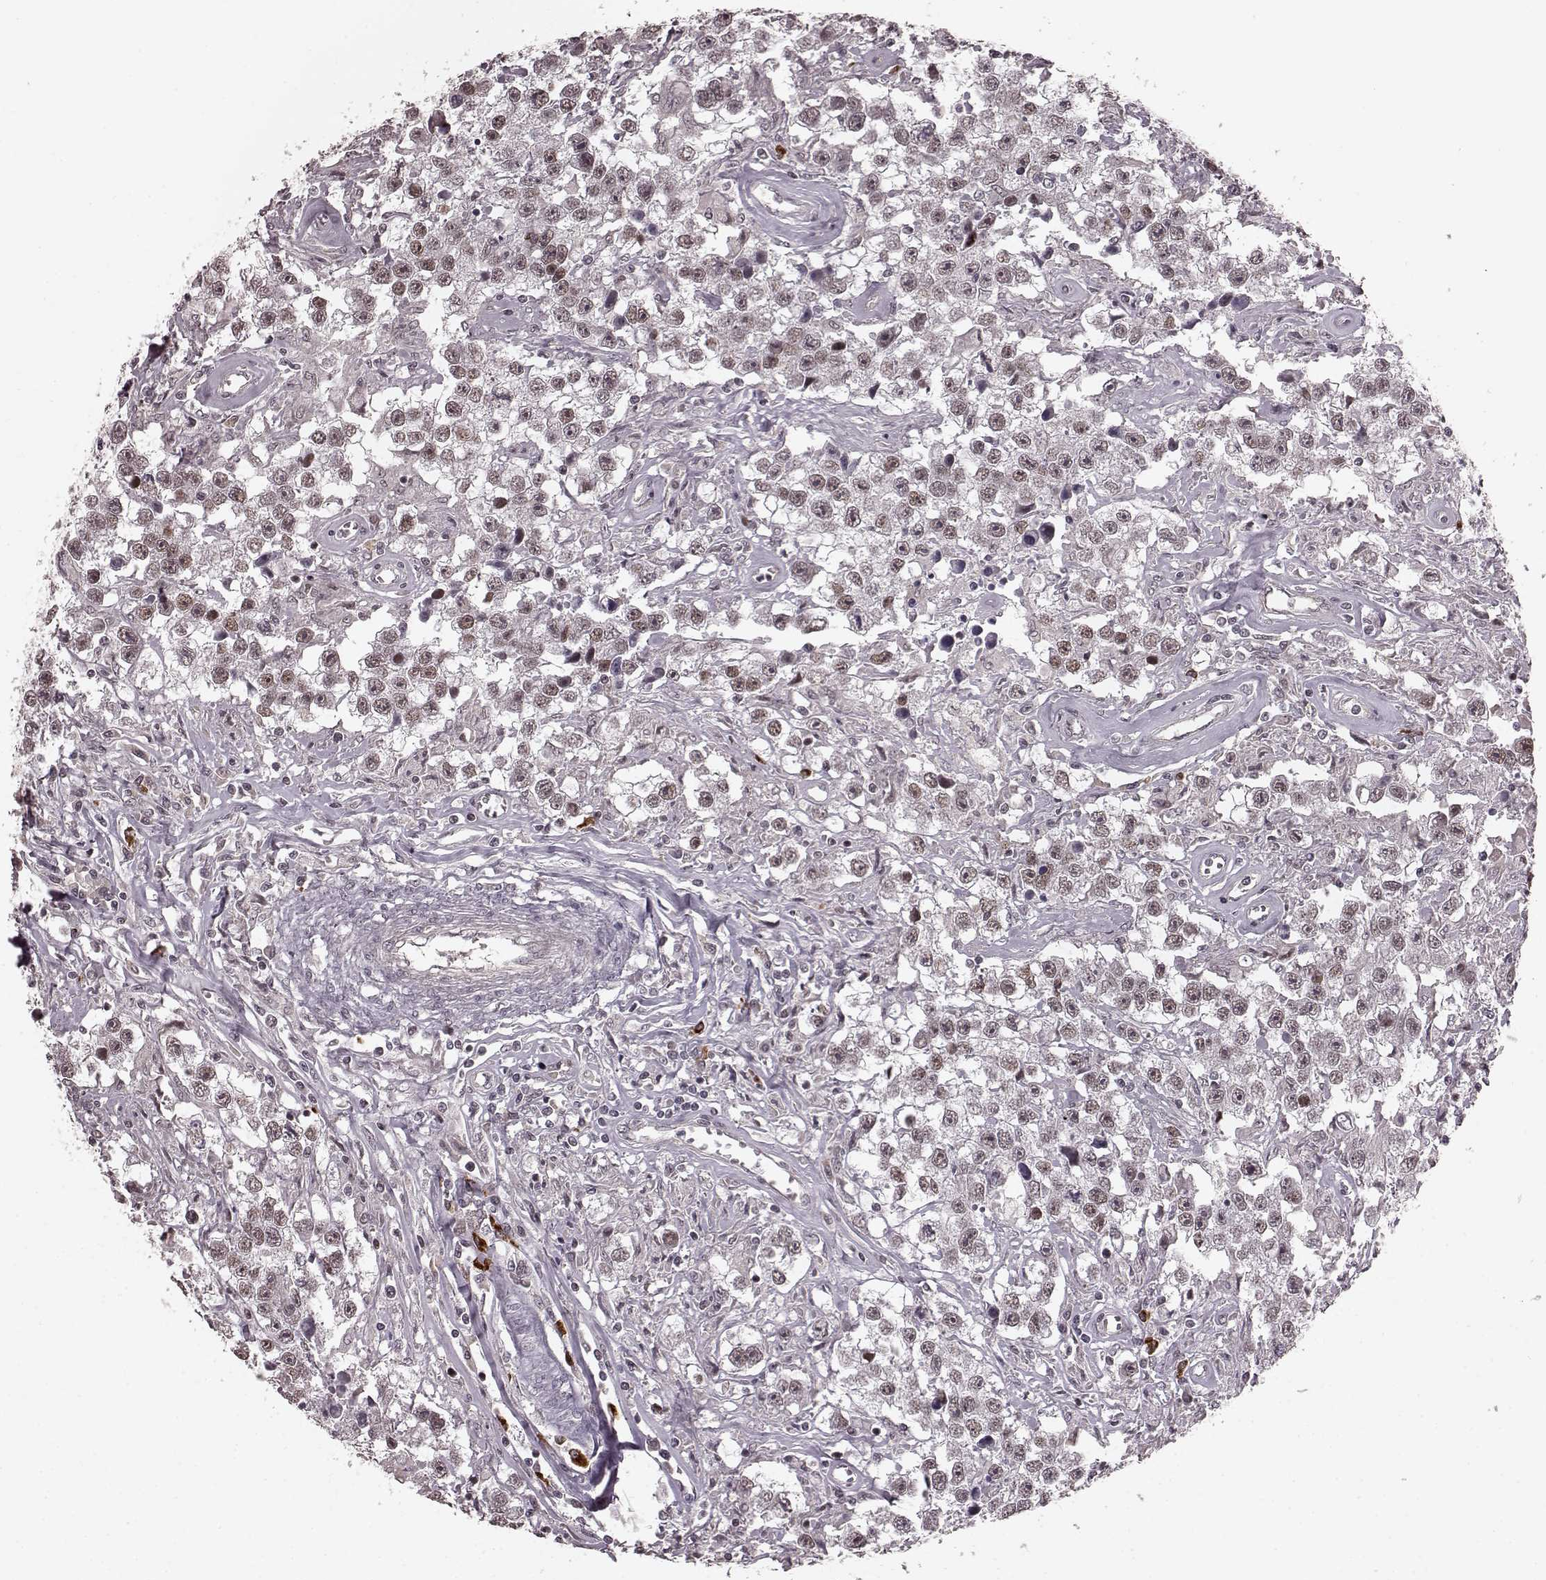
{"staining": {"intensity": "weak", "quantity": "25%-75%", "location": "nuclear"}, "tissue": "testis cancer", "cell_type": "Tumor cells", "image_type": "cancer", "snomed": [{"axis": "morphology", "description": "Seminoma, NOS"}, {"axis": "topography", "description": "Testis"}], "caption": "The immunohistochemical stain highlights weak nuclear expression in tumor cells of seminoma (testis) tissue.", "gene": "PLCB4", "patient": {"sex": "male", "age": 43}}